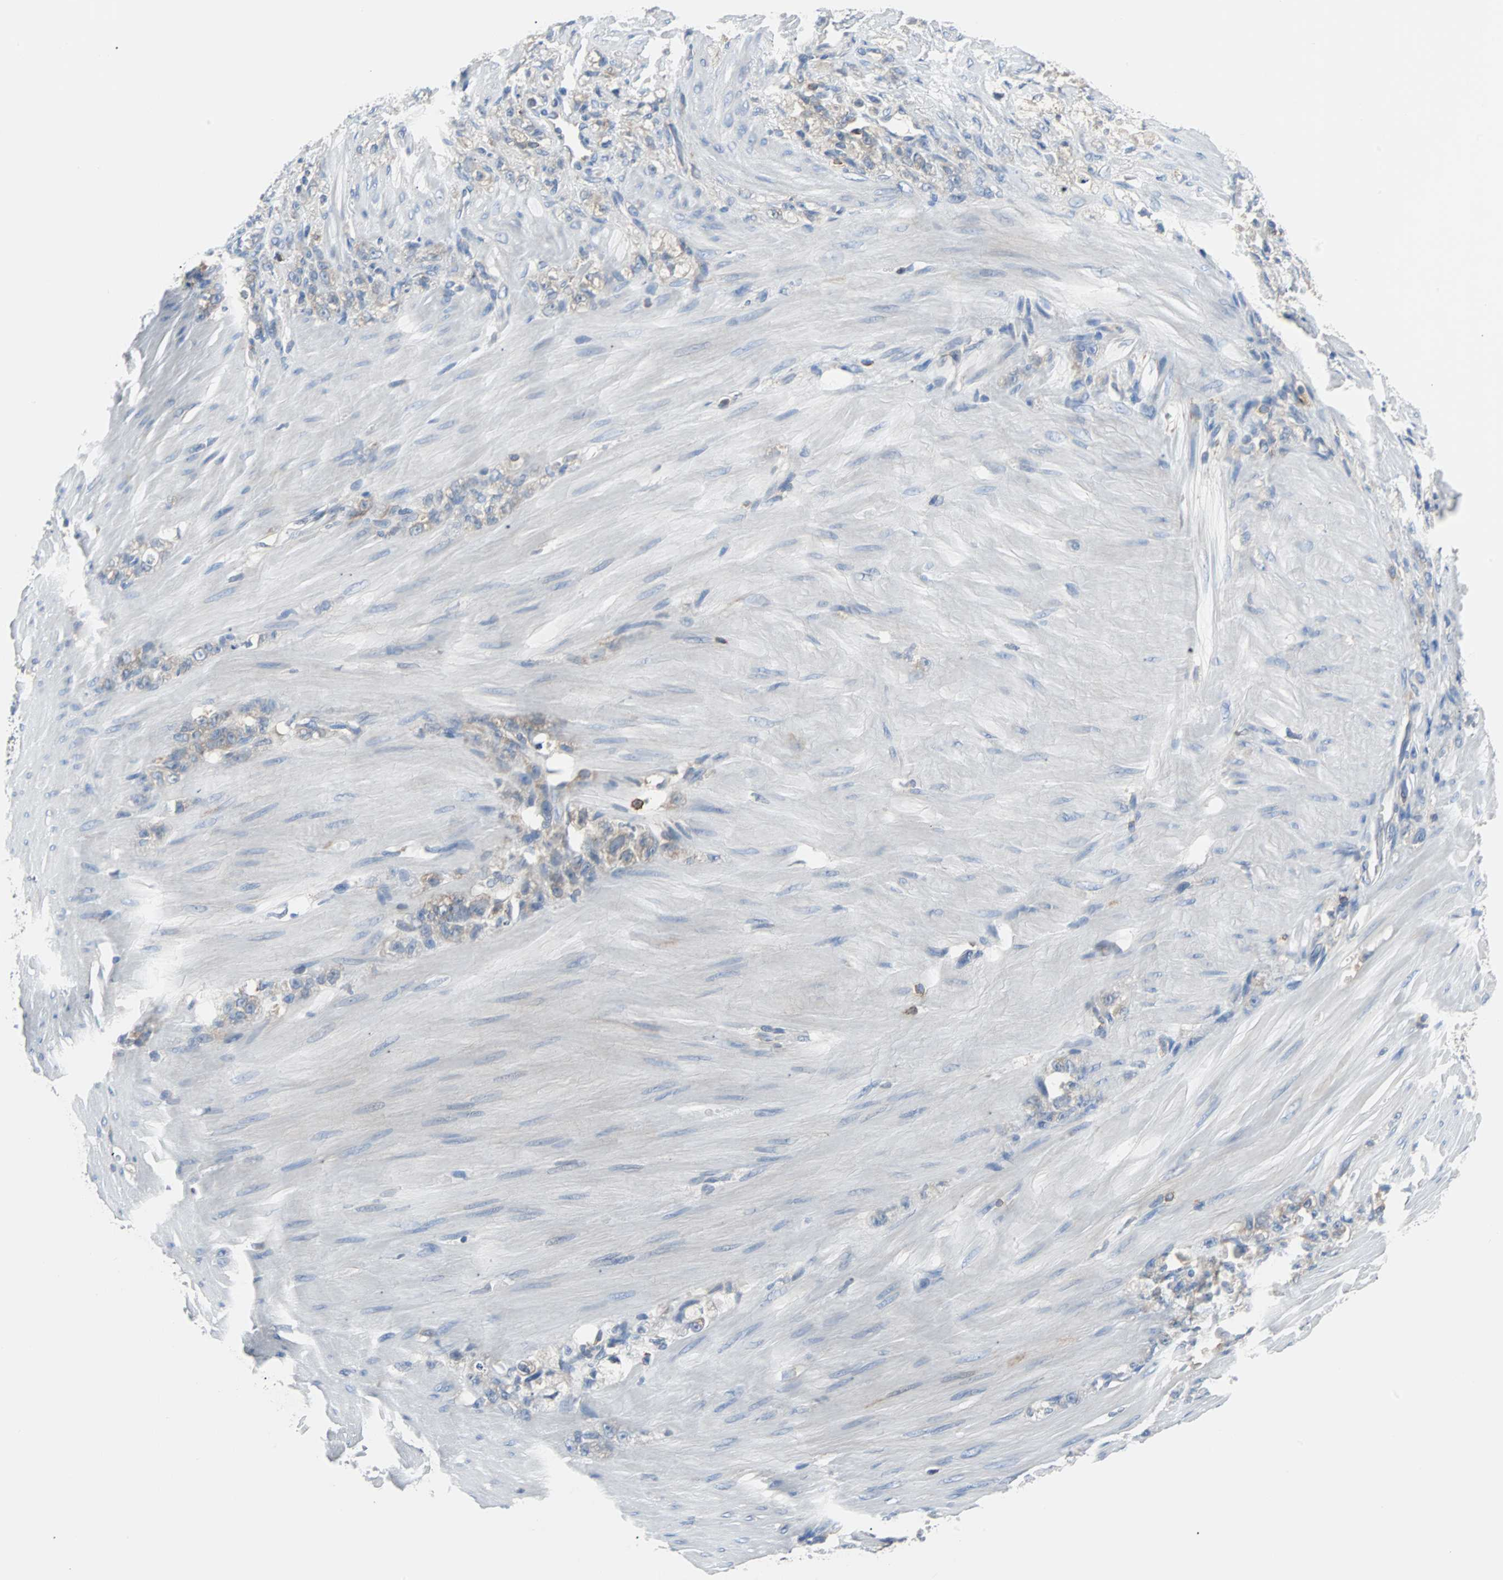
{"staining": {"intensity": "weak", "quantity": "<25%", "location": "cytoplasmic/membranous"}, "tissue": "stomach cancer", "cell_type": "Tumor cells", "image_type": "cancer", "snomed": [{"axis": "morphology", "description": "Adenocarcinoma, NOS"}, {"axis": "topography", "description": "Stomach"}], "caption": "The image reveals no staining of tumor cells in adenocarcinoma (stomach). Brightfield microscopy of immunohistochemistry (IHC) stained with DAB (3,3'-diaminobenzidine) (brown) and hematoxylin (blue), captured at high magnification.", "gene": "TSC22D4", "patient": {"sex": "male", "age": 82}}